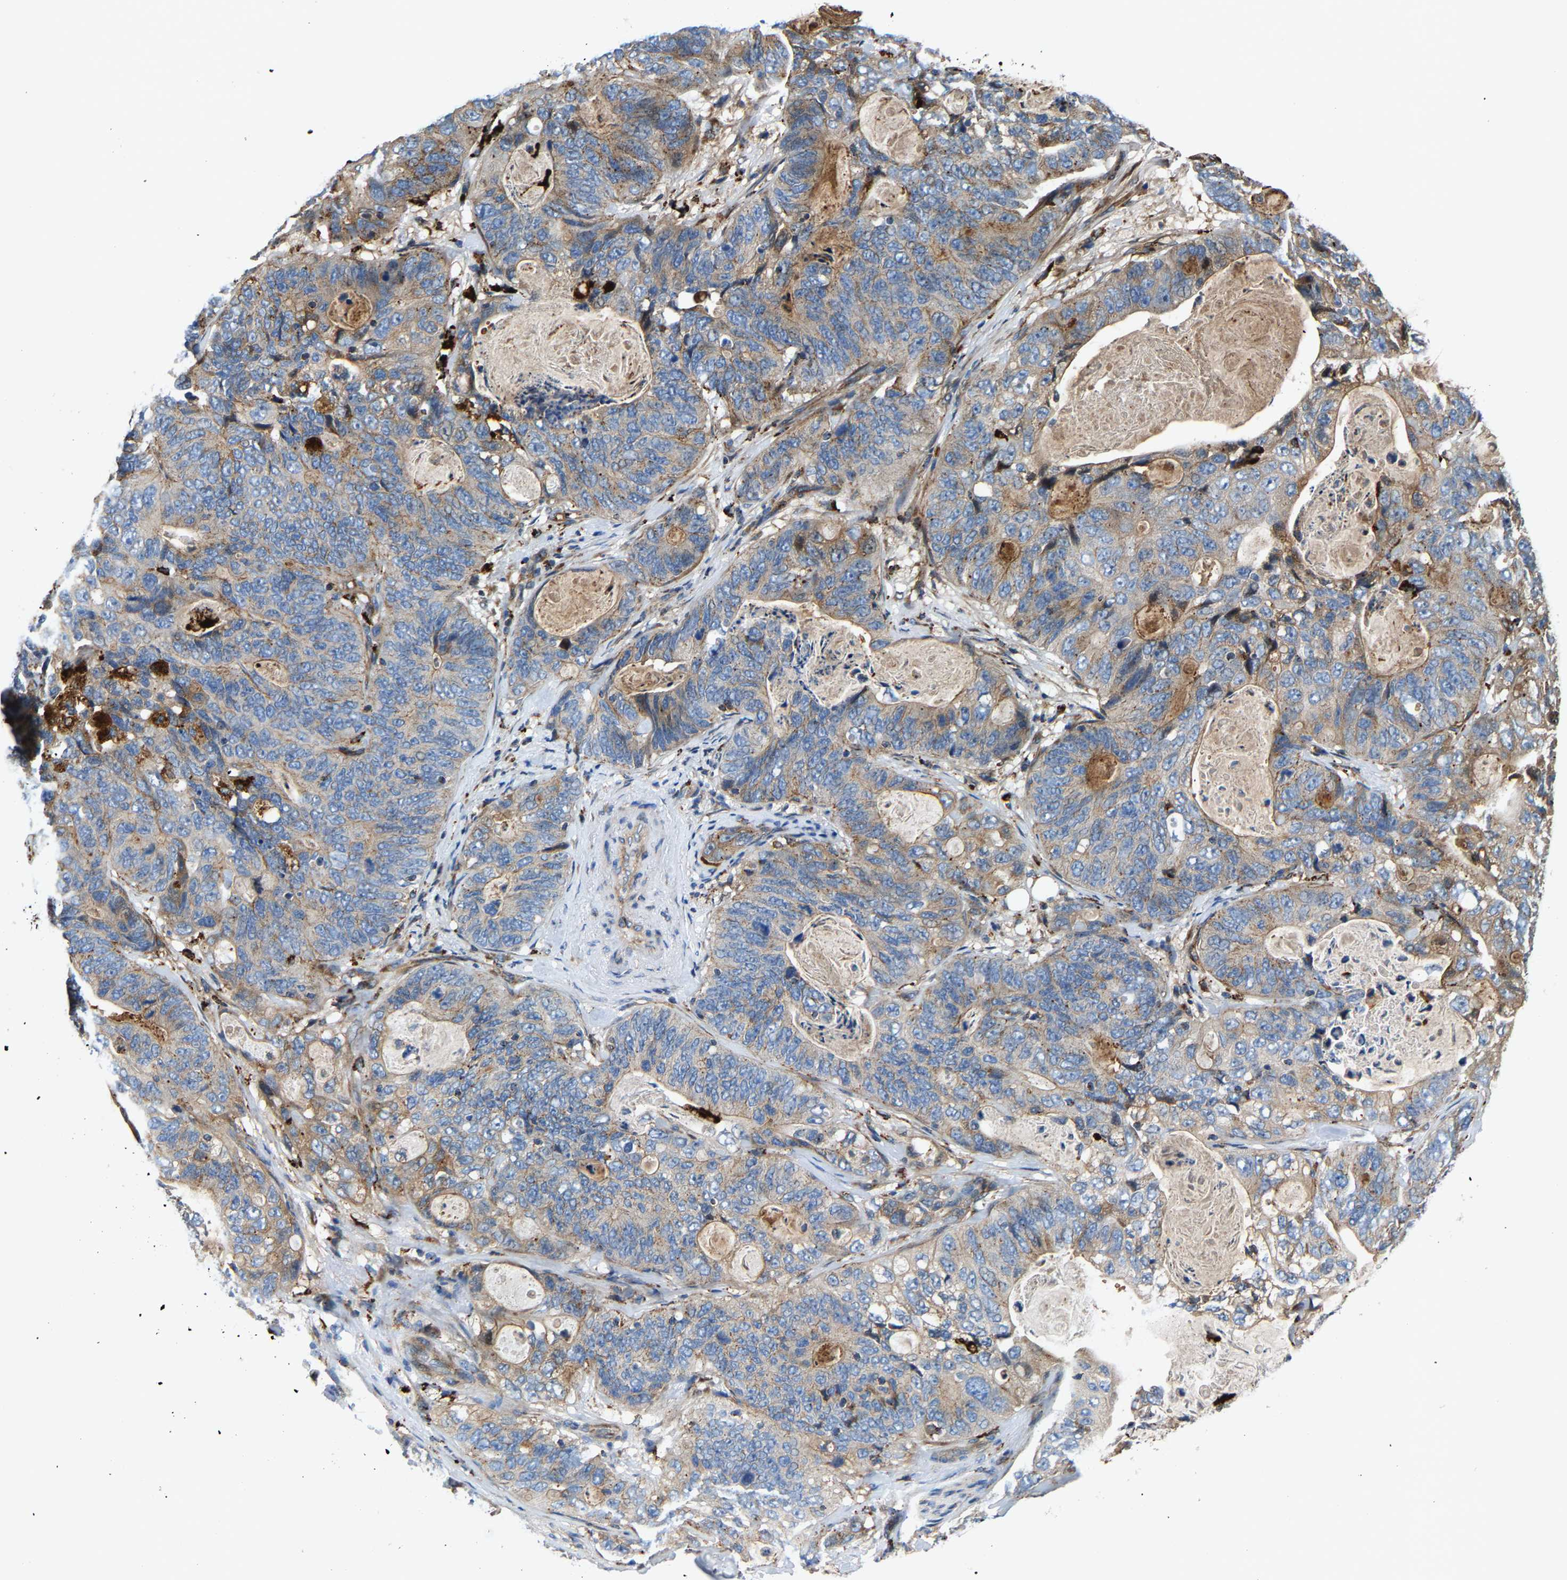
{"staining": {"intensity": "weak", "quantity": "<25%", "location": "cytoplasmic/membranous"}, "tissue": "stomach cancer", "cell_type": "Tumor cells", "image_type": "cancer", "snomed": [{"axis": "morphology", "description": "Normal tissue, NOS"}, {"axis": "morphology", "description": "Adenocarcinoma, NOS"}, {"axis": "topography", "description": "Stomach"}], "caption": "IHC image of neoplastic tissue: human stomach adenocarcinoma stained with DAB displays no significant protein expression in tumor cells. Brightfield microscopy of immunohistochemistry (IHC) stained with DAB (3,3'-diaminobenzidine) (brown) and hematoxylin (blue), captured at high magnification.", "gene": "DPP7", "patient": {"sex": "female", "age": 89}}